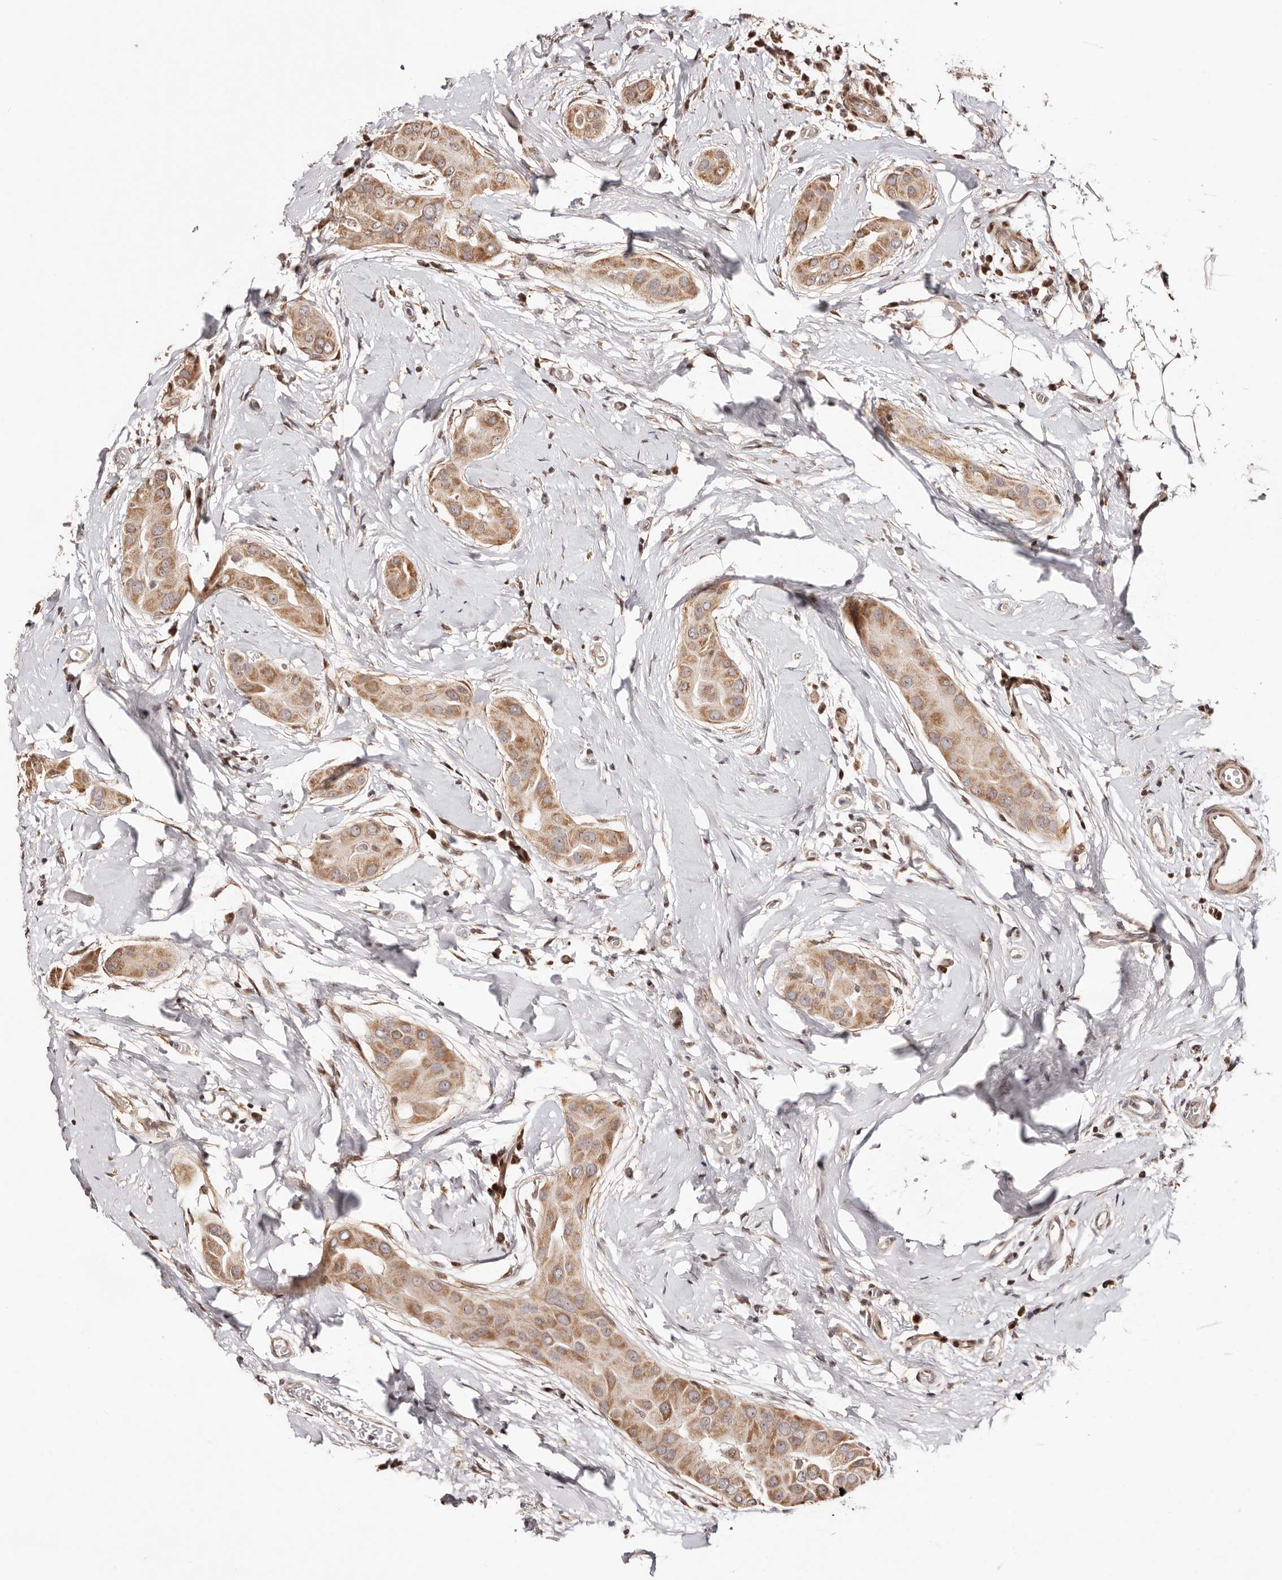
{"staining": {"intensity": "moderate", "quantity": ">75%", "location": "cytoplasmic/membranous"}, "tissue": "thyroid cancer", "cell_type": "Tumor cells", "image_type": "cancer", "snomed": [{"axis": "morphology", "description": "Papillary adenocarcinoma, NOS"}, {"axis": "topography", "description": "Thyroid gland"}], "caption": "The photomicrograph displays a brown stain indicating the presence of a protein in the cytoplasmic/membranous of tumor cells in thyroid cancer.", "gene": "HIVEP3", "patient": {"sex": "male", "age": 33}}